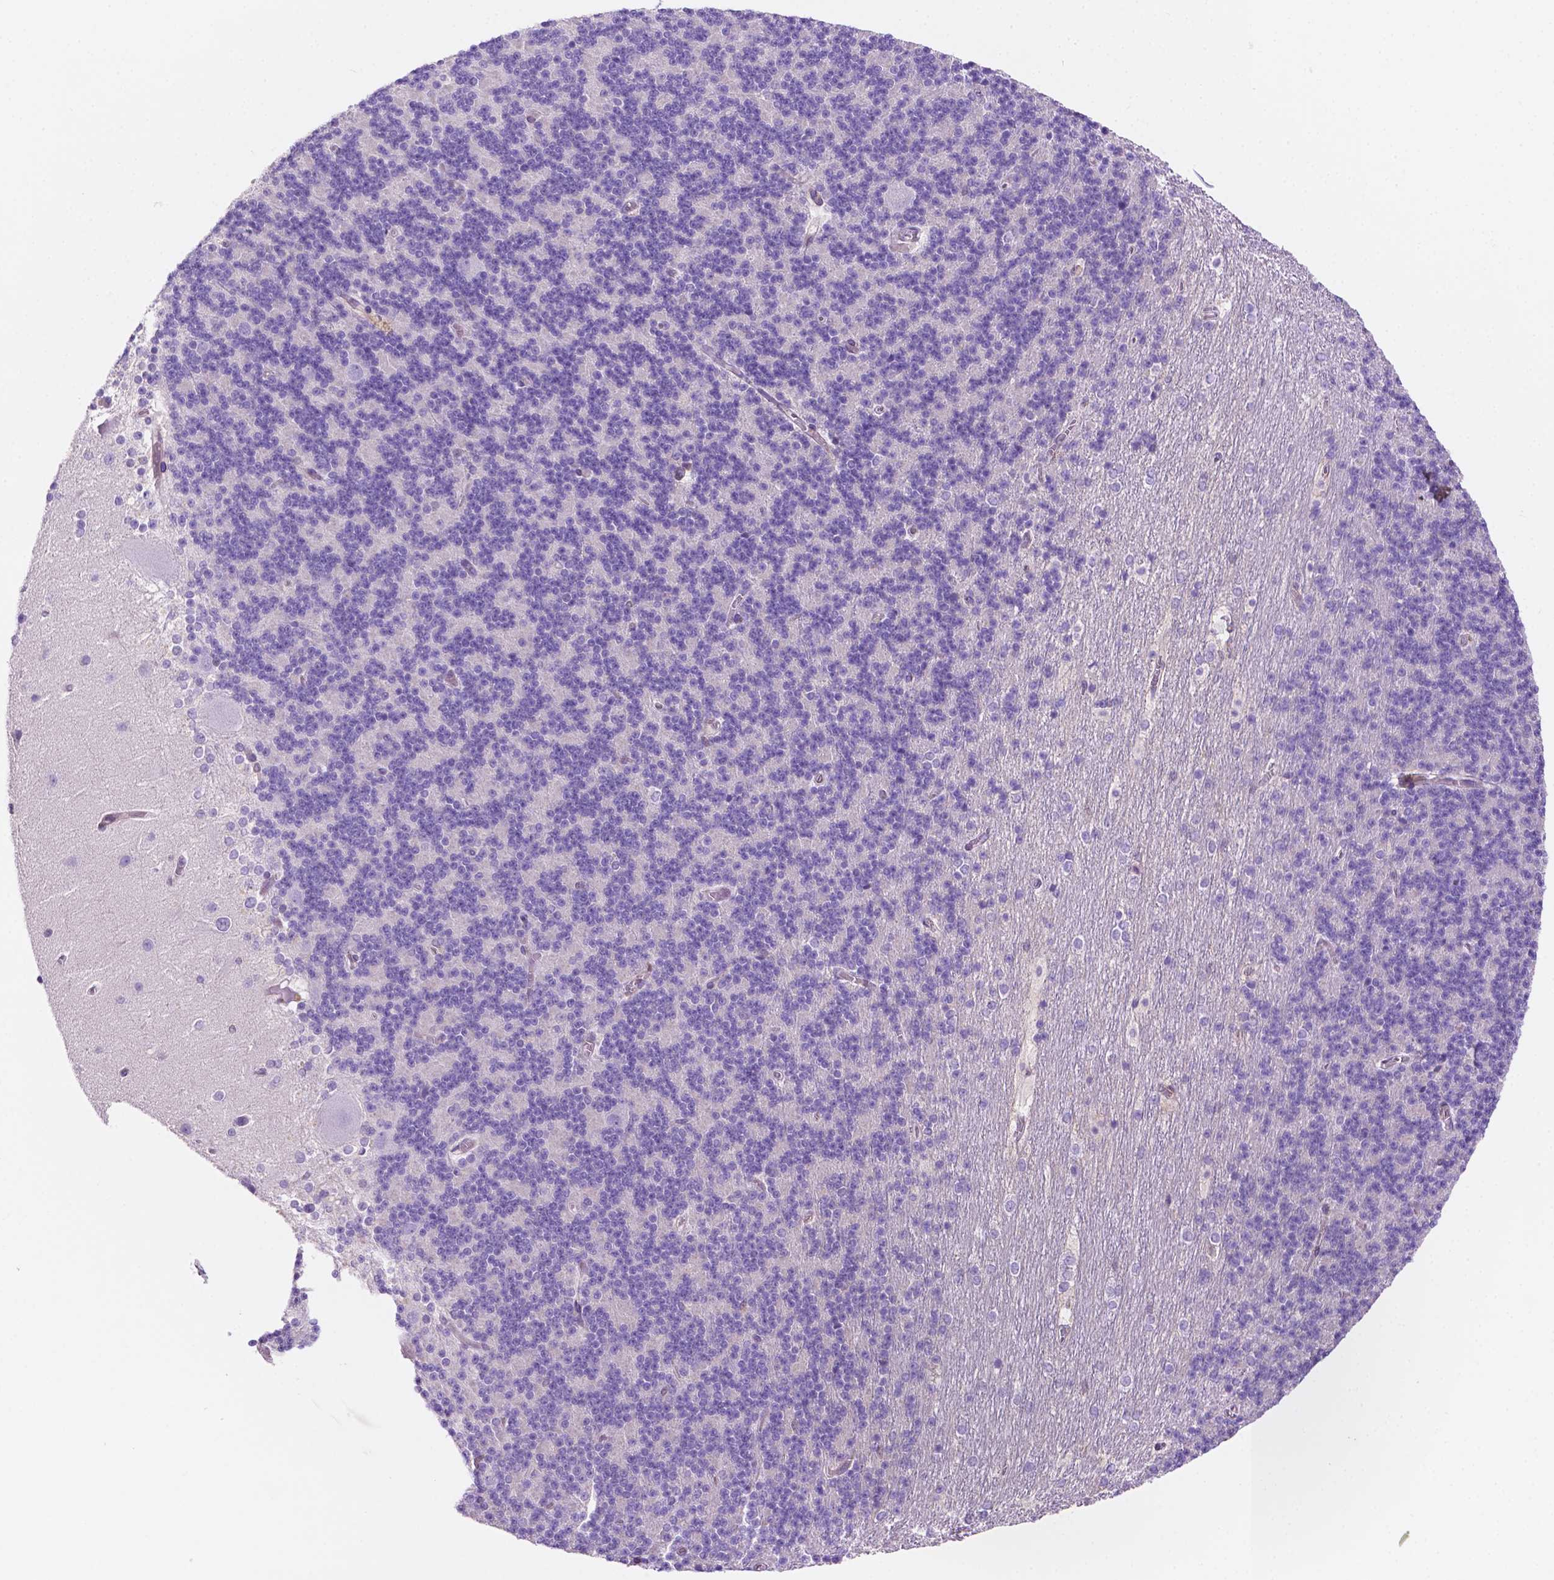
{"staining": {"intensity": "negative", "quantity": "none", "location": "none"}, "tissue": "cerebellum", "cell_type": "Cells in granular layer", "image_type": "normal", "snomed": [{"axis": "morphology", "description": "Normal tissue, NOS"}, {"axis": "topography", "description": "Cerebellum"}], "caption": "Histopathology image shows no protein staining in cells in granular layer of normal cerebellum.", "gene": "DCN", "patient": {"sex": "female", "age": 19}}